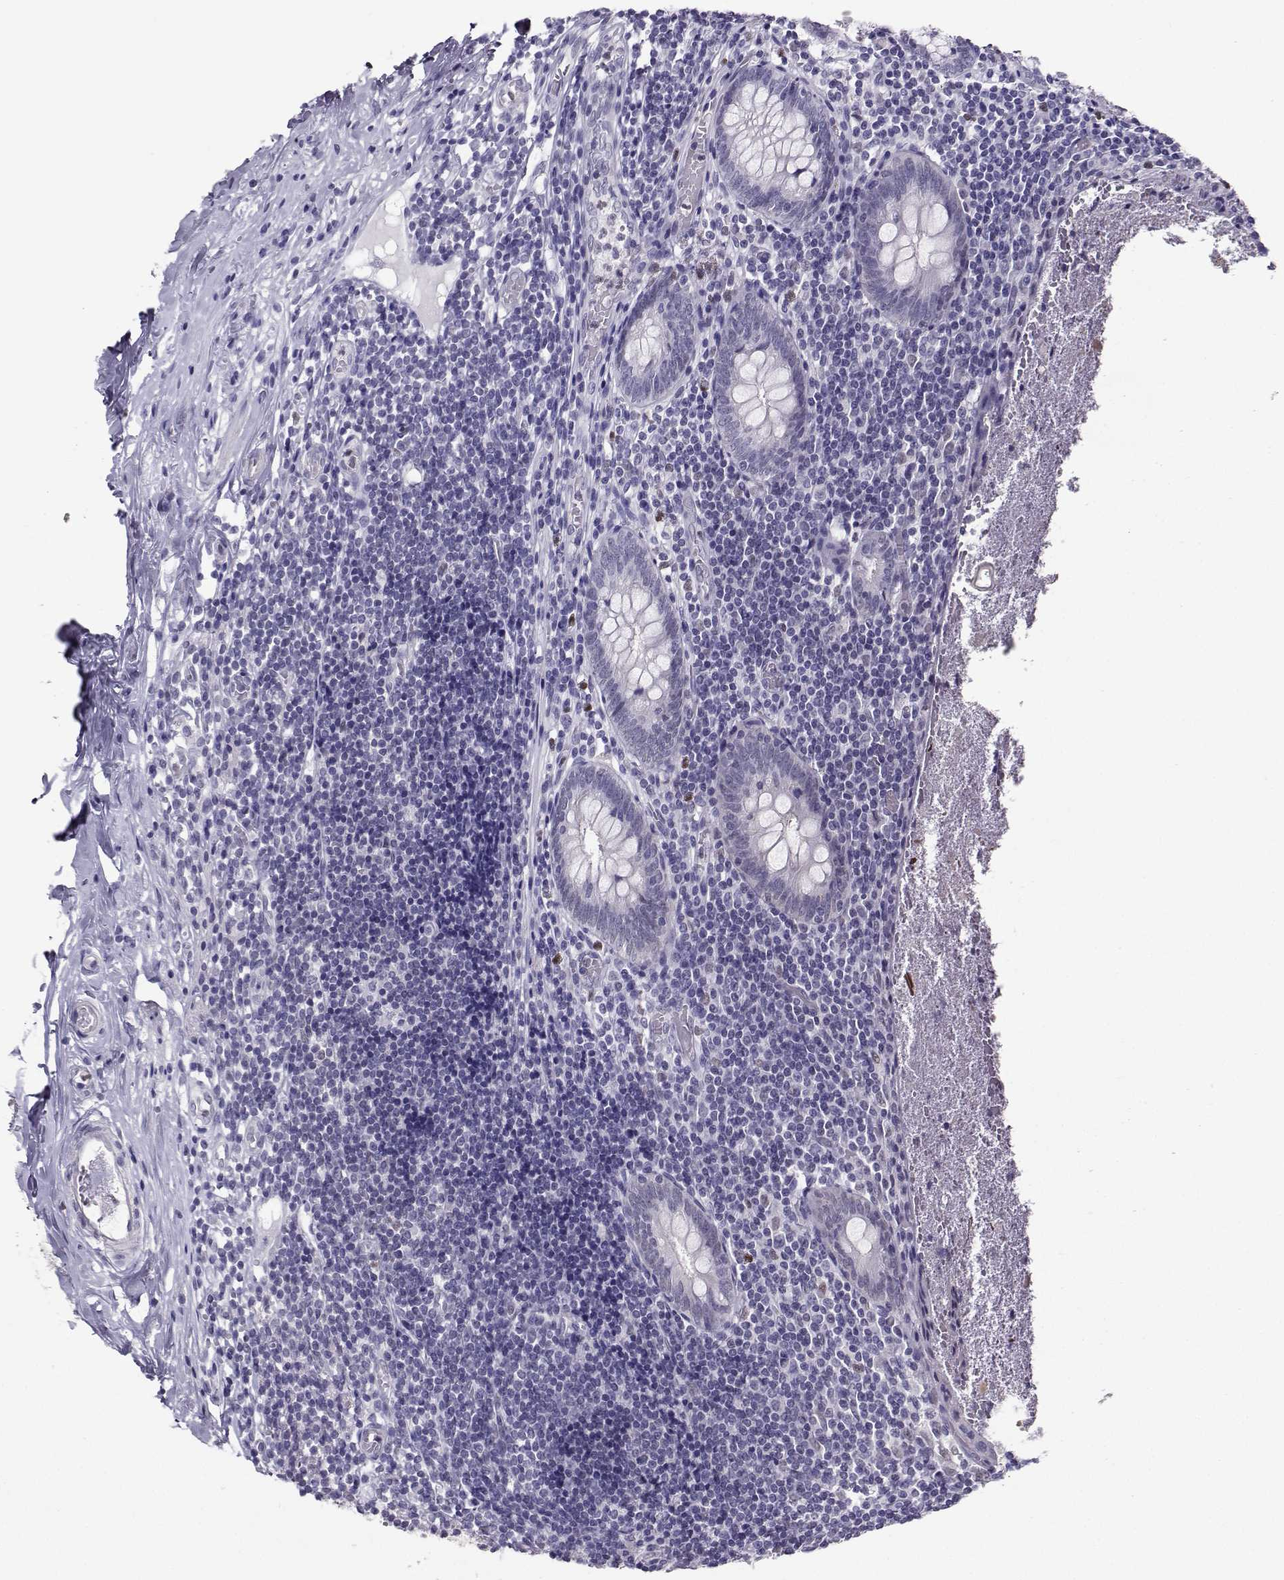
{"staining": {"intensity": "weak", "quantity": "<25%", "location": "cytoplasmic/membranous"}, "tissue": "appendix", "cell_type": "Glandular cells", "image_type": "normal", "snomed": [{"axis": "morphology", "description": "Normal tissue, NOS"}, {"axis": "topography", "description": "Appendix"}], "caption": "High power microscopy histopathology image of an immunohistochemistry micrograph of normal appendix, revealing no significant positivity in glandular cells. (DAB immunohistochemistry with hematoxylin counter stain).", "gene": "TEDC2", "patient": {"sex": "female", "age": 23}}